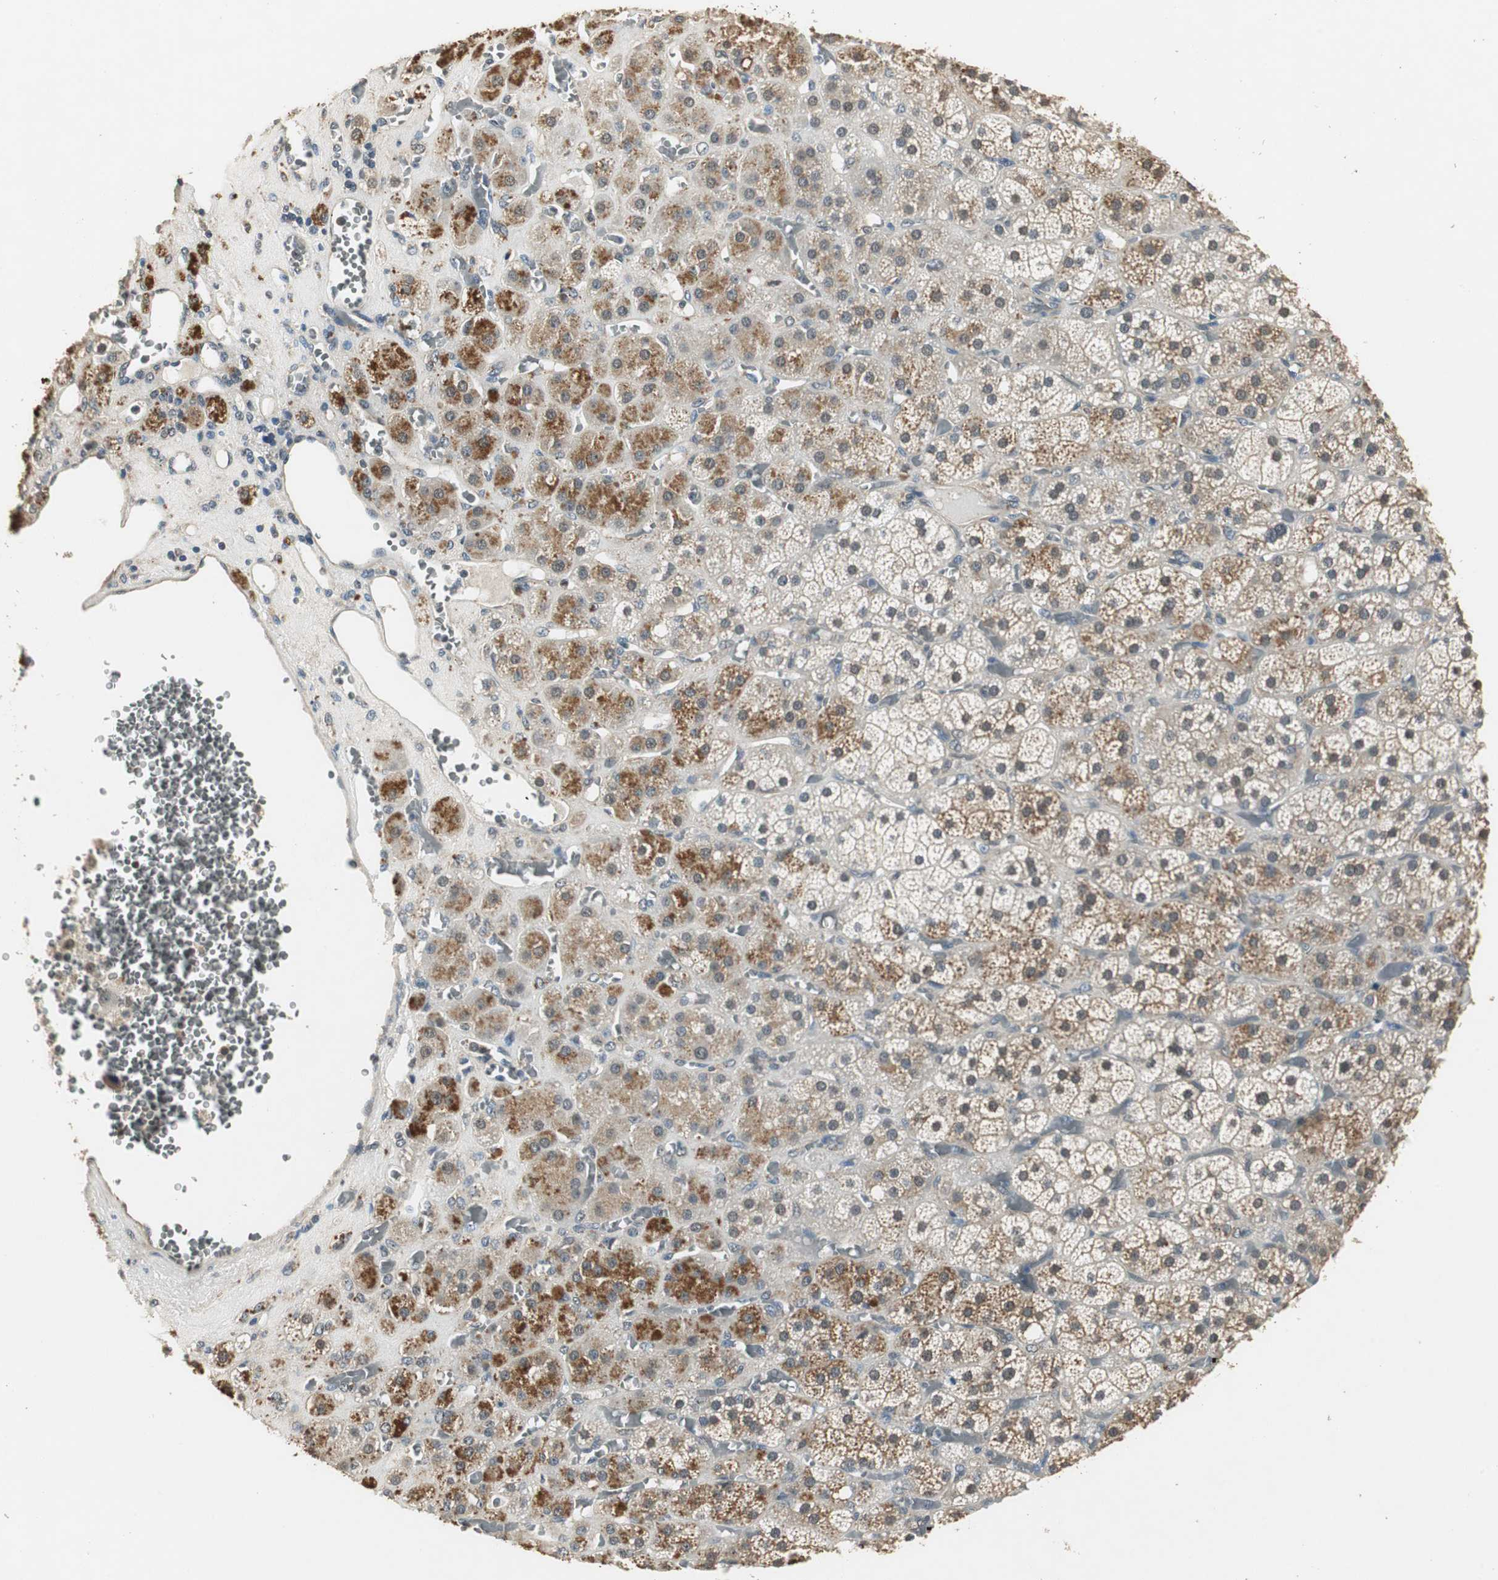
{"staining": {"intensity": "moderate", "quantity": ">75%", "location": "cytoplasmic/membranous"}, "tissue": "adrenal gland", "cell_type": "Glandular cells", "image_type": "normal", "snomed": [{"axis": "morphology", "description": "Normal tissue, NOS"}, {"axis": "topography", "description": "Adrenal gland"}], "caption": "Moderate cytoplasmic/membranous protein positivity is appreciated in approximately >75% of glandular cells in adrenal gland.", "gene": "PSMB4", "patient": {"sex": "female", "age": 71}}